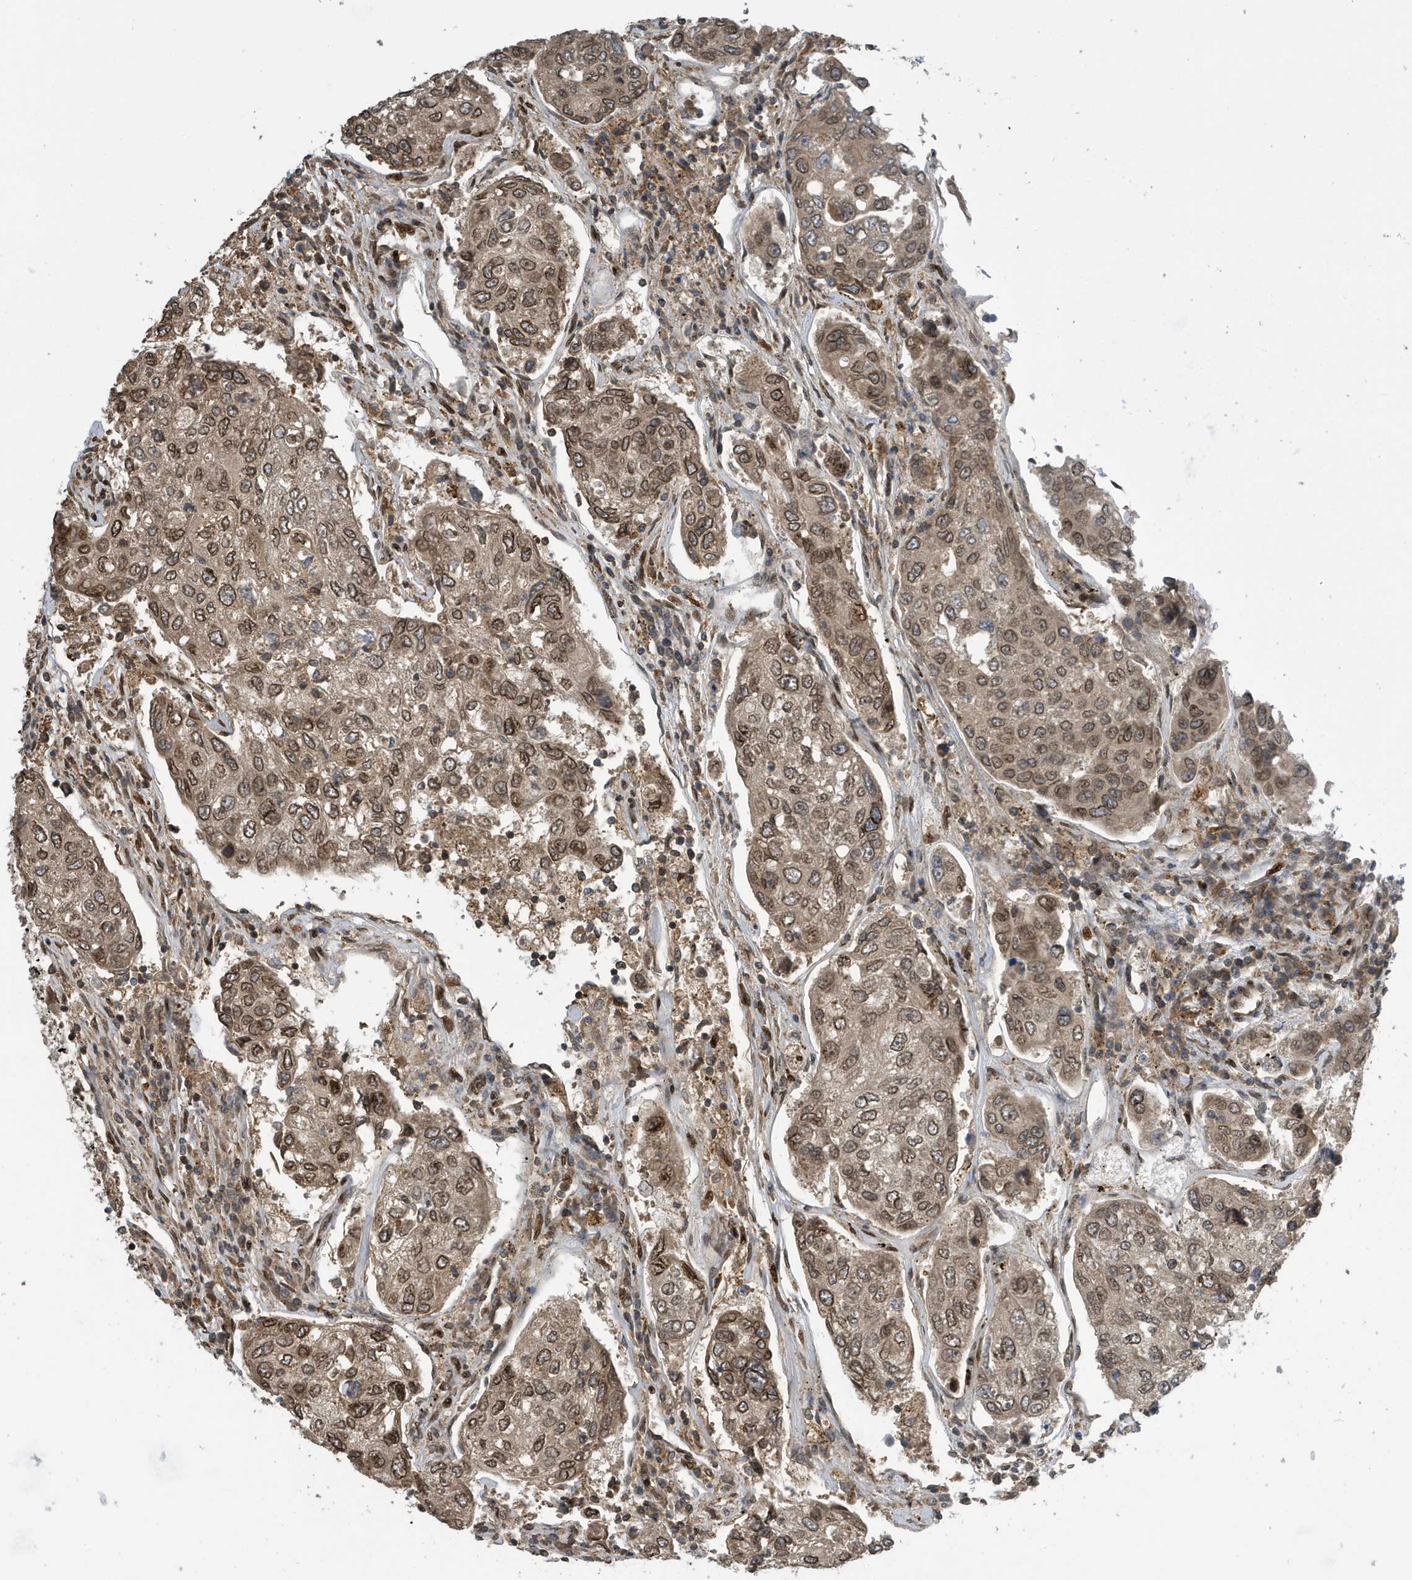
{"staining": {"intensity": "moderate", "quantity": ">75%", "location": "cytoplasmic/membranous,nuclear"}, "tissue": "urothelial cancer", "cell_type": "Tumor cells", "image_type": "cancer", "snomed": [{"axis": "morphology", "description": "Urothelial carcinoma, High grade"}, {"axis": "topography", "description": "Lymph node"}, {"axis": "topography", "description": "Urinary bladder"}], "caption": "An image of human urothelial cancer stained for a protein demonstrates moderate cytoplasmic/membranous and nuclear brown staining in tumor cells.", "gene": "DUSP18", "patient": {"sex": "male", "age": 51}}